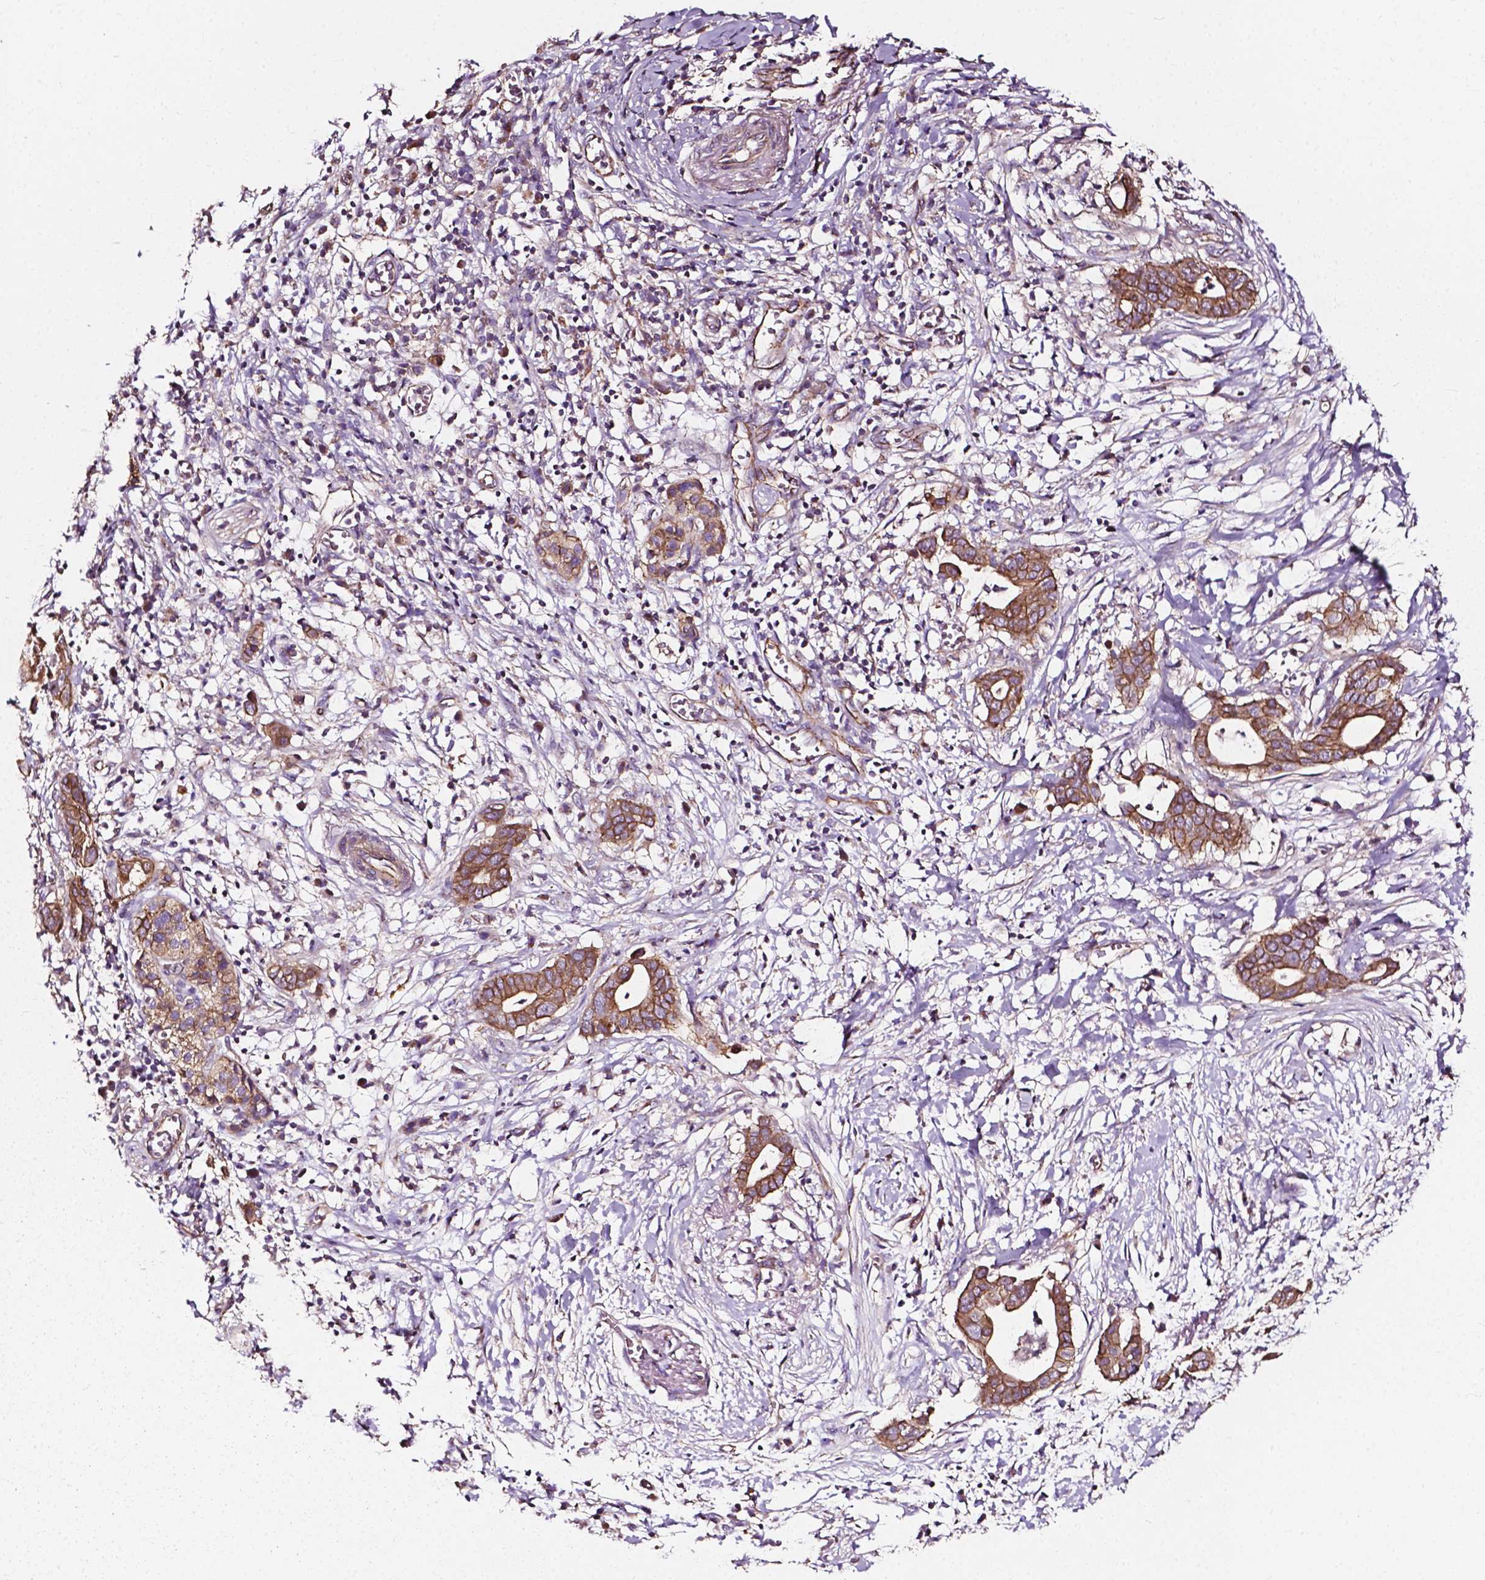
{"staining": {"intensity": "moderate", "quantity": ">75%", "location": "cytoplasmic/membranous"}, "tissue": "pancreatic cancer", "cell_type": "Tumor cells", "image_type": "cancer", "snomed": [{"axis": "morphology", "description": "Adenocarcinoma, NOS"}, {"axis": "topography", "description": "Pancreas"}], "caption": "About >75% of tumor cells in adenocarcinoma (pancreatic) display moderate cytoplasmic/membranous protein expression as visualized by brown immunohistochemical staining.", "gene": "ATG16L1", "patient": {"sex": "male", "age": 61}}